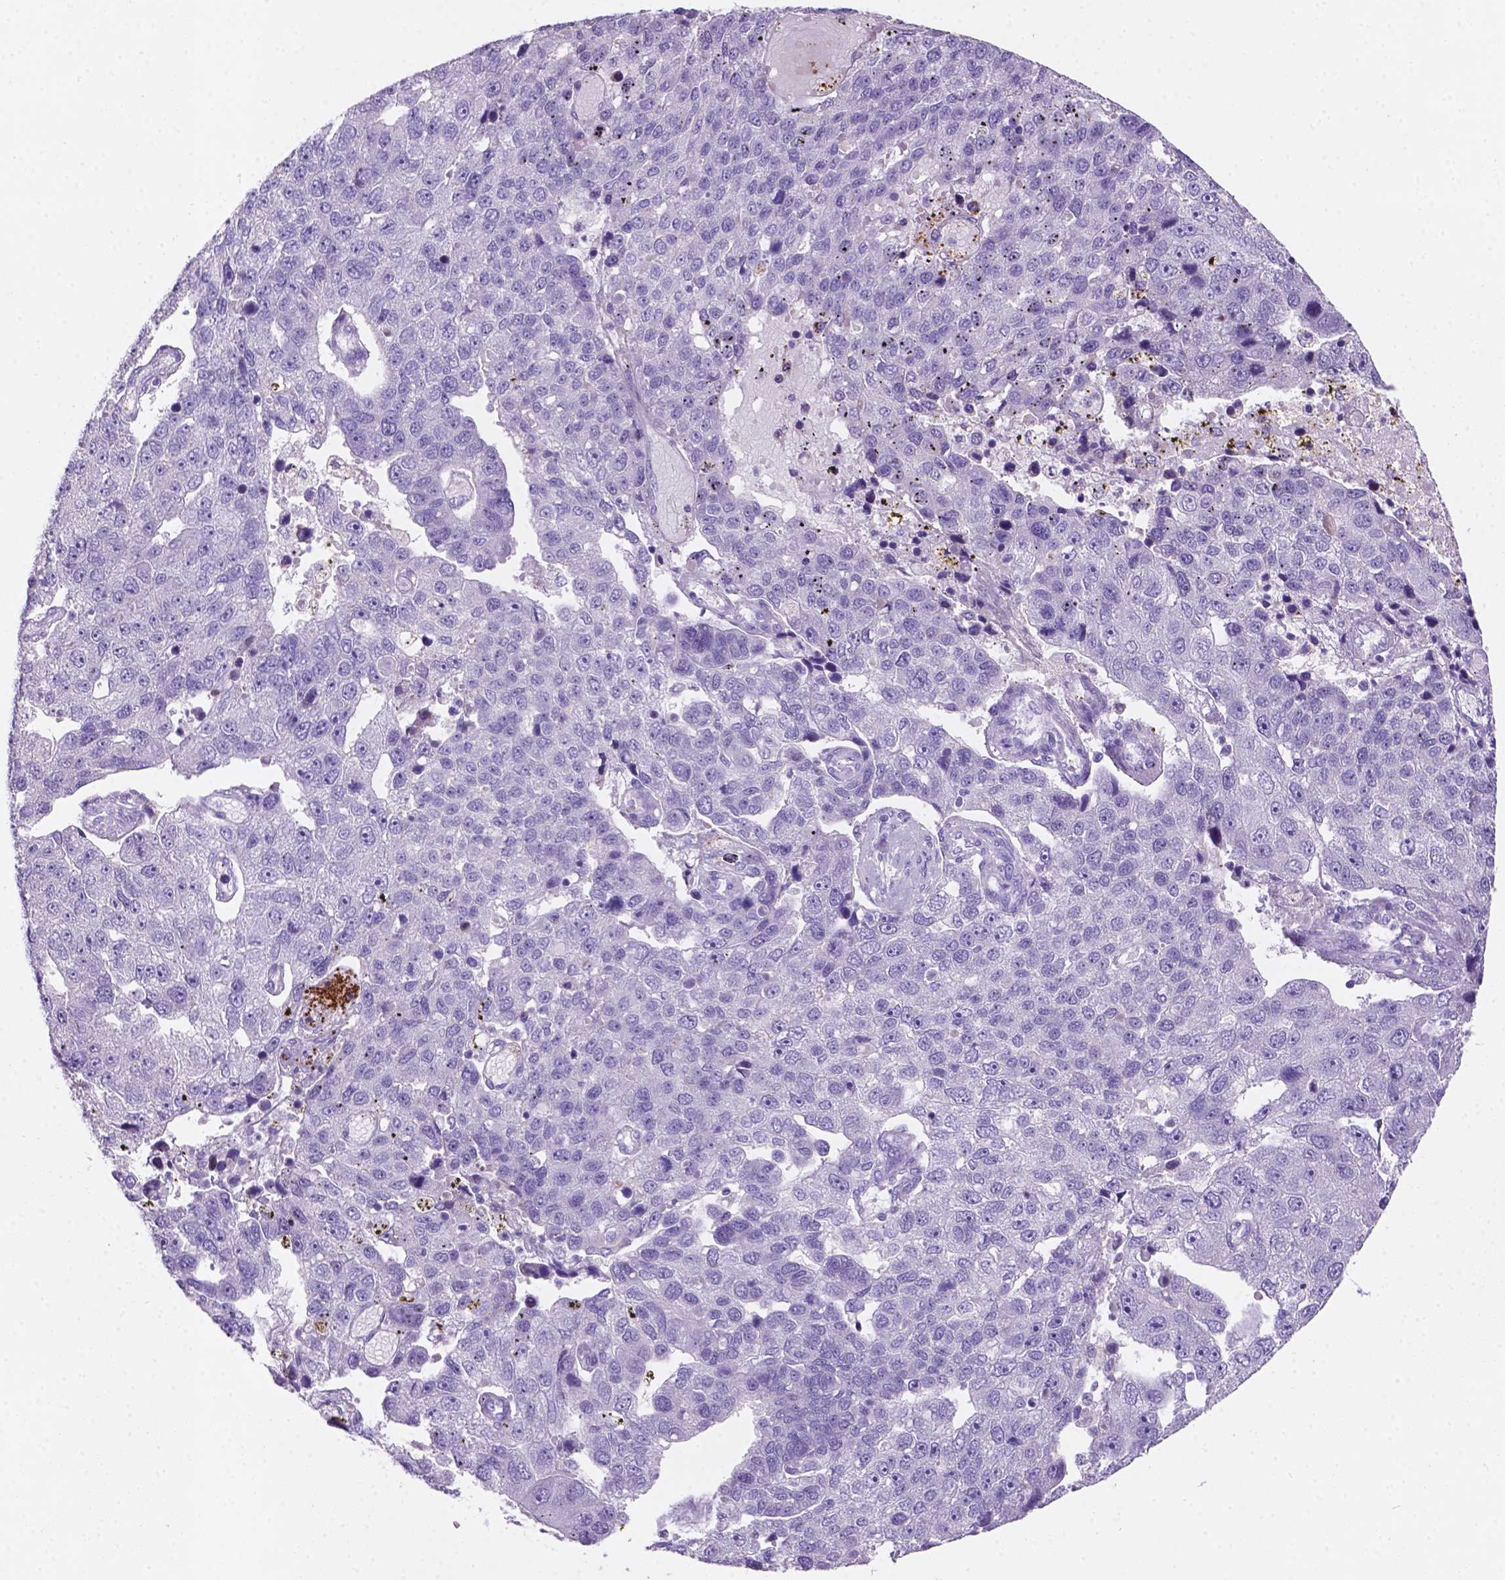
{"staining": {"intensity": "negative", "quantity": "none", "location": "none"}, "tissue": "pancreatic cancer", "cell_type": "Tumor cells", "image_type": "cancer", "snomed": [{"axis": "morphology", "description": "Adenocarcinoma, NOS"}, {"axis": "topography", "description": "Pancreas"}], "caption": "IHC histopathology image of human pancreatic cancer (adenocarcinoma) stained for a protein (brown), which demonstrates no positivity in tumor cells. (Immunohistochemistry, brightfield microscopy, high magnification).", "gene": "EBLN2", "patient": {"sex": "female", "age": 61}}